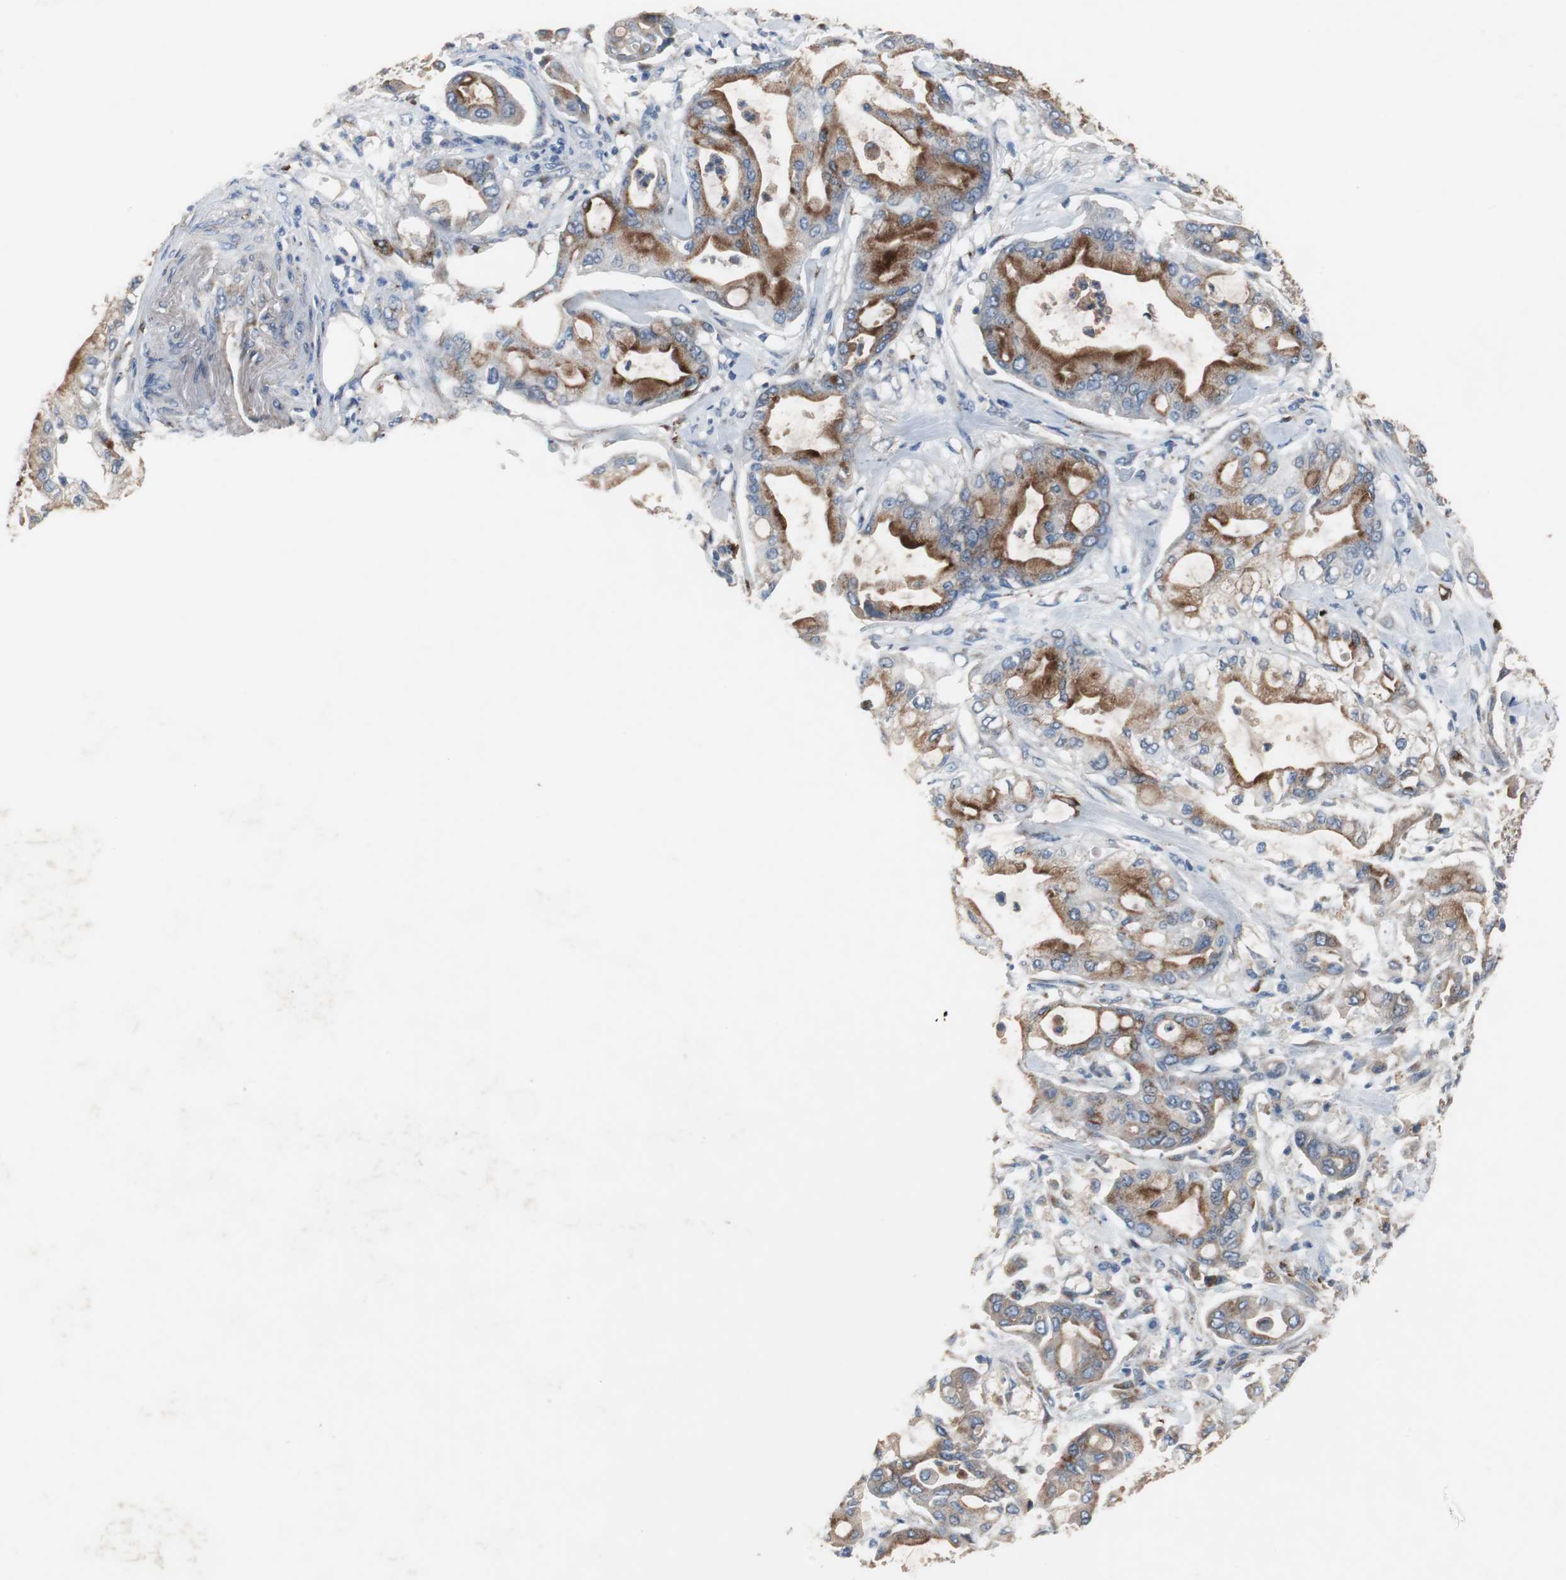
{"staining": {"intensity": "moderate", "quantity": ">75%", "location": "cytoplasmic/membranous"}, "tissue": "pancreatic cancer", "cell_type": "Tumor cells", "image_type": "cancer", "snomed": [{"axis": "morphology", "description": "Adenocarcinoma, NOS"}, {"axis": "morphology", "description": "Adenocarcinoma, metastatic, NOS"}, {"axis": "topography", "description": "Lymph node"}, {"axis": "topography", "description": "Pancreas"}, {"axis": "topography", "description": "Duodenum"}], "caption": "Human pancreatic cancer stained with a protein marker exhibits moderate staining in tumor cells.", "gene": "SORT1", "patient": {"sex": "female", "age": 64}}